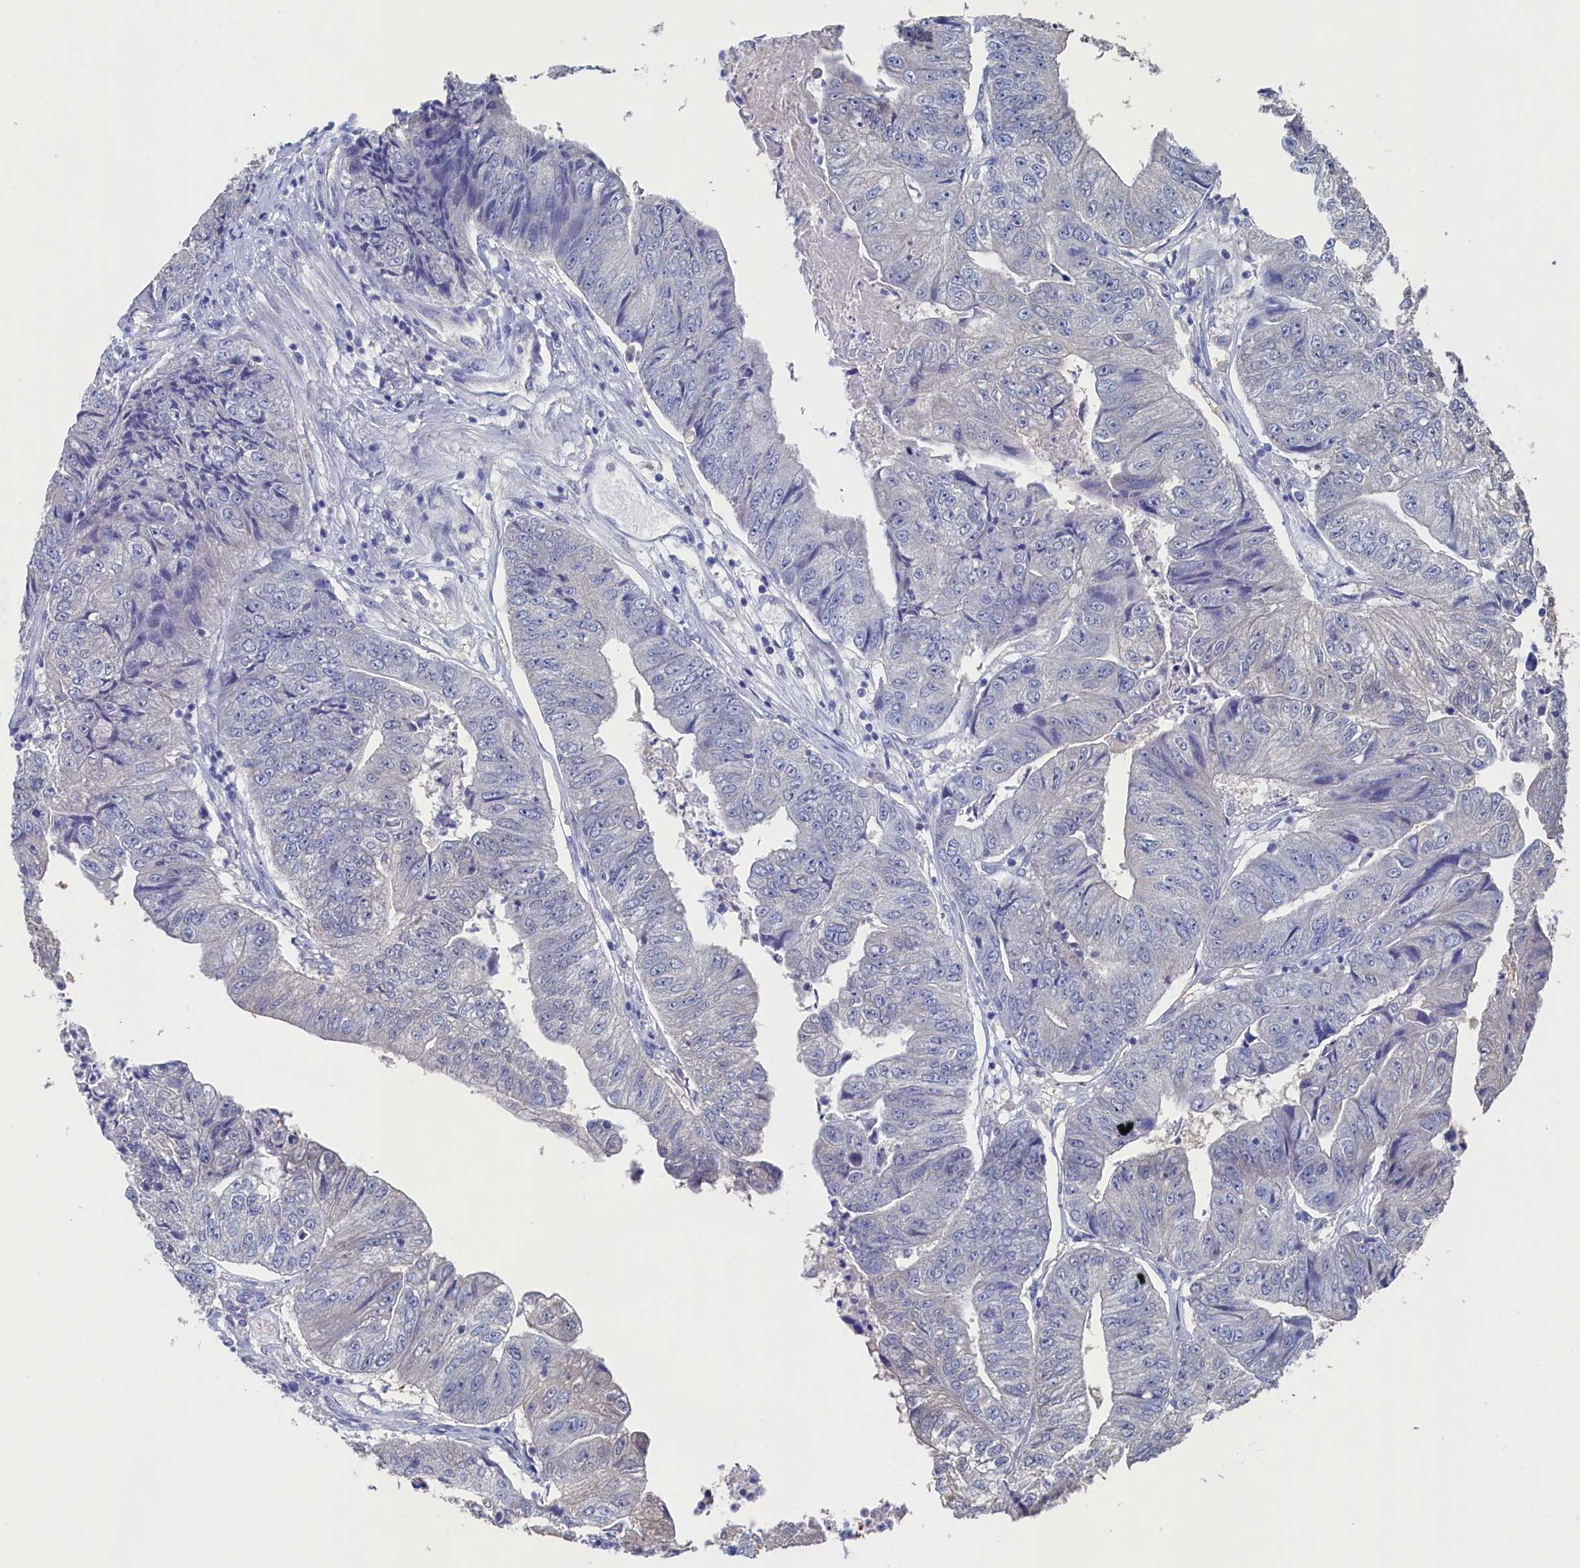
{"staining": {"intensity": "negative", "quantity": "none", "location": "none"}, "tissue": "colorectal cancer", "cell_type": "Tumor cells", "image_type": "cancer", "snomed": [{"axis": "morphology", "description": "Adenocarcinoma, NOS"}, {"axis": "topography", "description": "Colon"}], "caption": "This is a histopathology image of immunohistochemistry staining of adenocarcinoma (colorectal), which shows no staining in tumor cells.", "gene": "C11orf54", "patient": {"sex": "female", "age": 67}}